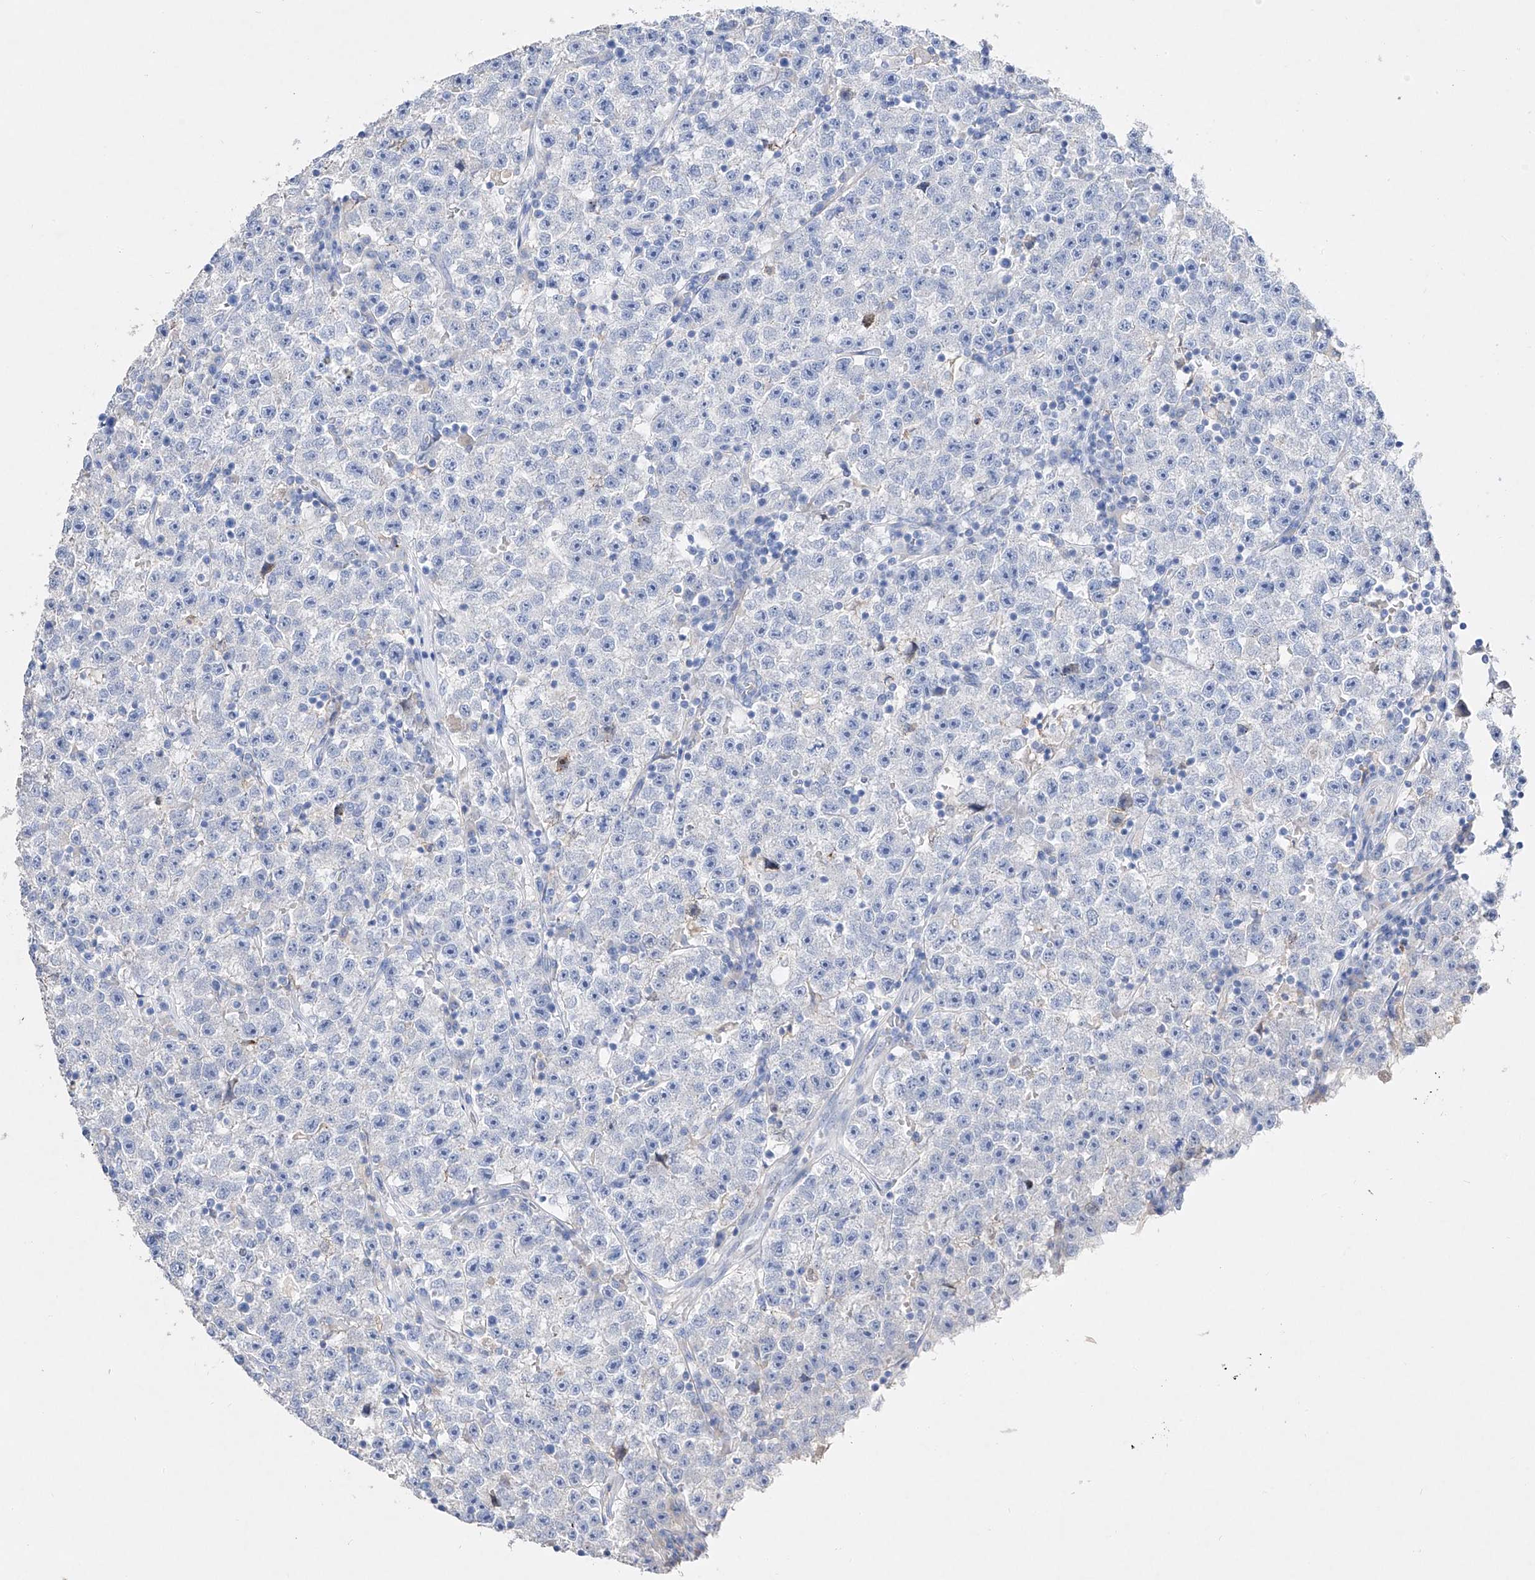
{"staining": {"intensity": "negative", "quantity": "none", "location": "none"}, "tissue": "testis cancer", "cell_type": "Tumor cells", "image_type": "cancer", "snomed": [{"axis": "morphology", "description": "Seminoma, NOS"}, {"axis": "topography", "description": "Testis"}], "caption": "This histopathology image is of testis cancer stained with IHC to label a protein in brown with the nuclei are counter-stained blue. There is no expression in tumor cells.", "gene": "TM7SF2", "patient": {"sex": "male", "age": 22}}